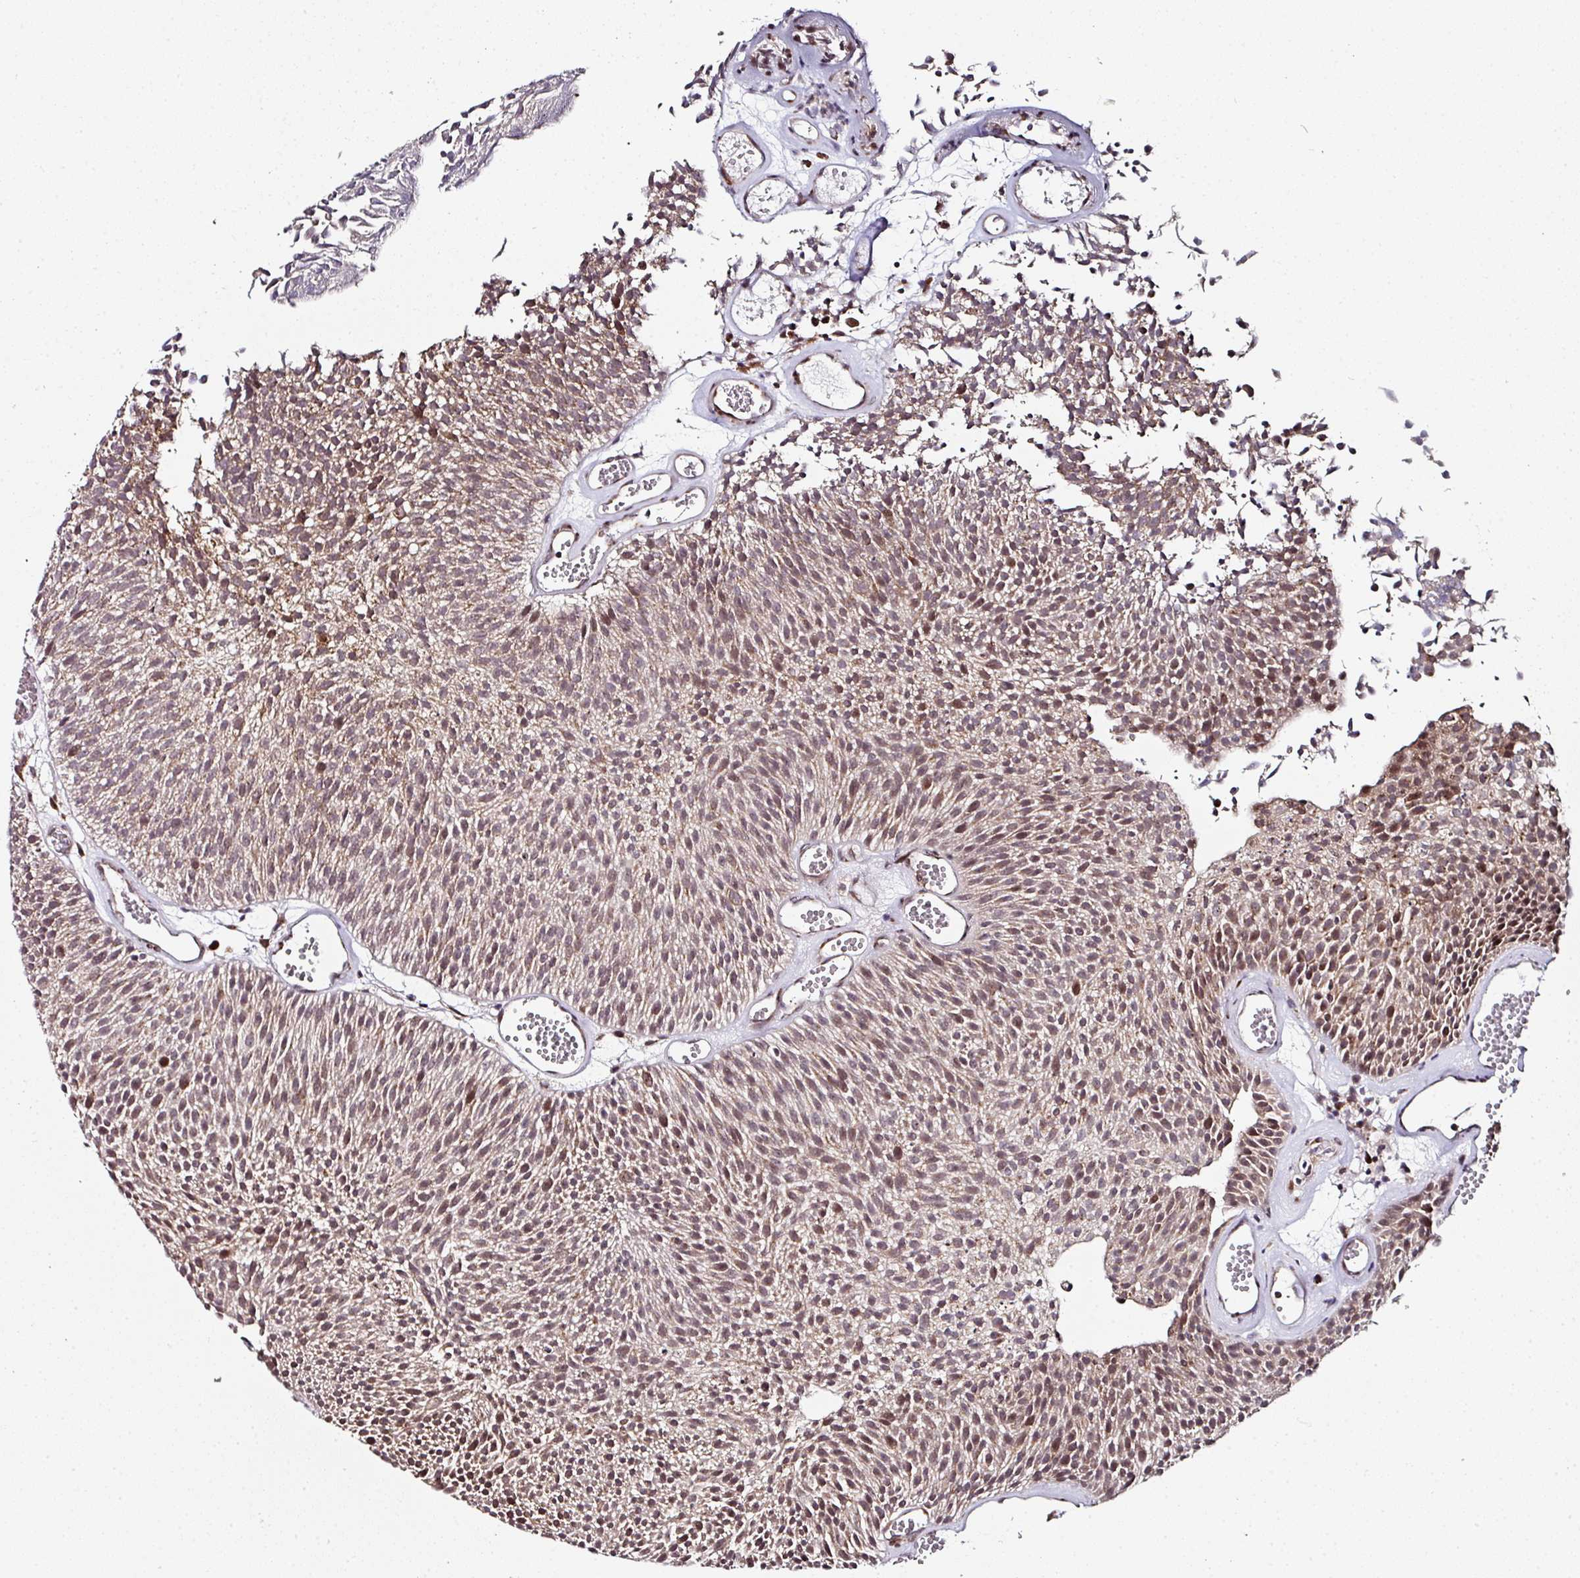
{"staining": {"intensity": "weak", "quantity": ">75%", "location": "cytoplasmic/membranous,nuclear"}, "tissue": "urothelial cancer", "cell_type": "Tumor cells", "image_type": "cancer", "snomed": [{"axis": "morphology", "description": "Urothelial carcinoma, Low grade"}, {"axis": "topography", "description": "Urinary bladder"}], "caption": "A brown stain highlights weak cytoplasmic/membranous and nuclear expression of a protein in urothelial carcinoma (low-grade) tumor cells.", "gene": "APOLD1", "patient": {"sex": "female", "age": 79}}